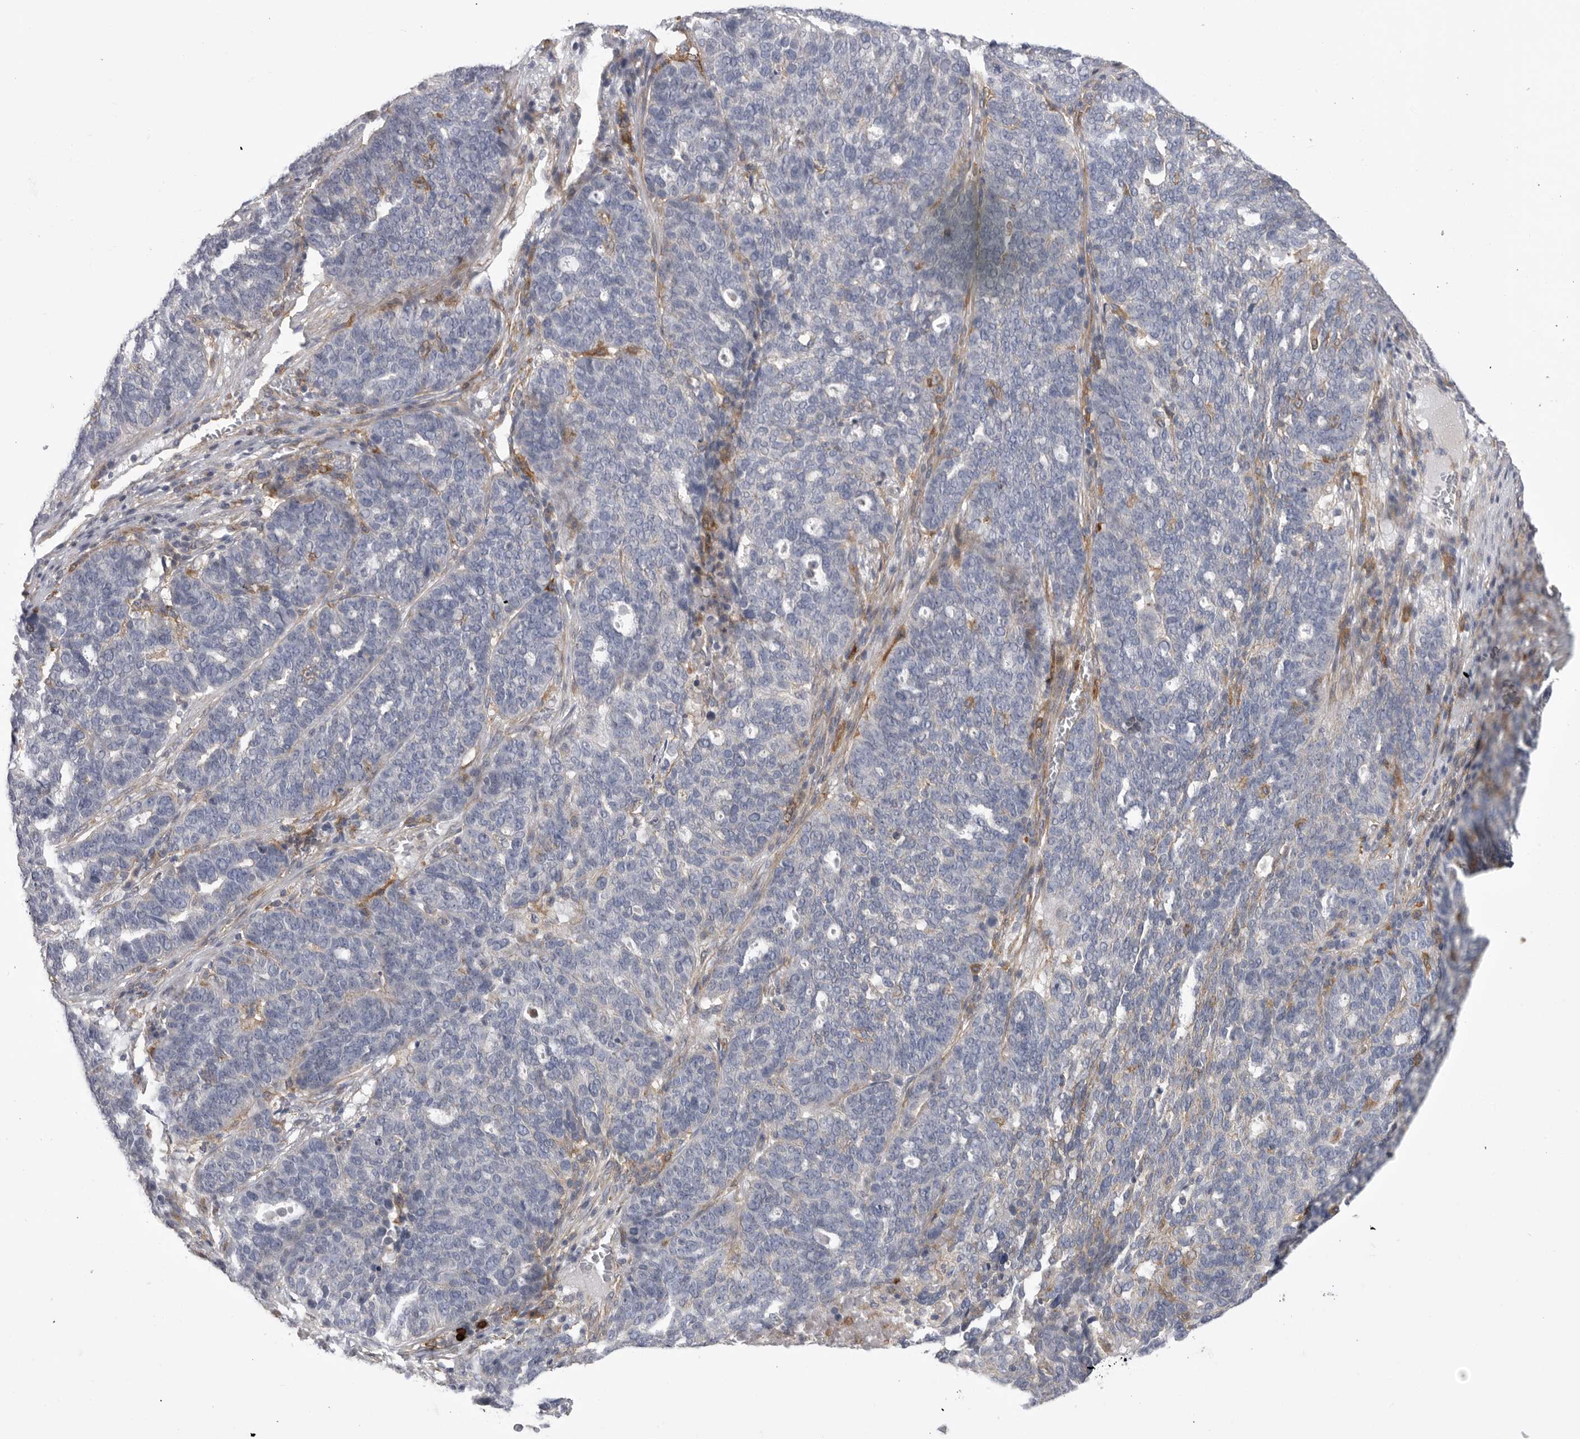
{"staining": {"intensity": "negative", "quantity": "none", "location": "none"}, "tissue": "ovarian cancer", "cell_type": "Tumor cells", "image_type": "cancer", "snomed": [{"axis": "morphology", "description": "Cystadenocarcinoma, serous, NOS"}, {"axis": "topography", "description": "Ovary"}], "caption": "The histopathology image demonstrates no significant positivity in tumor cells of ovarian cancer. The staining is performed using DAB brown chromogen with nuclei counter-stained in using hematoxylin.", "gene": "SIGLEC10", "patient": {"sex": "female", "age": 59}}